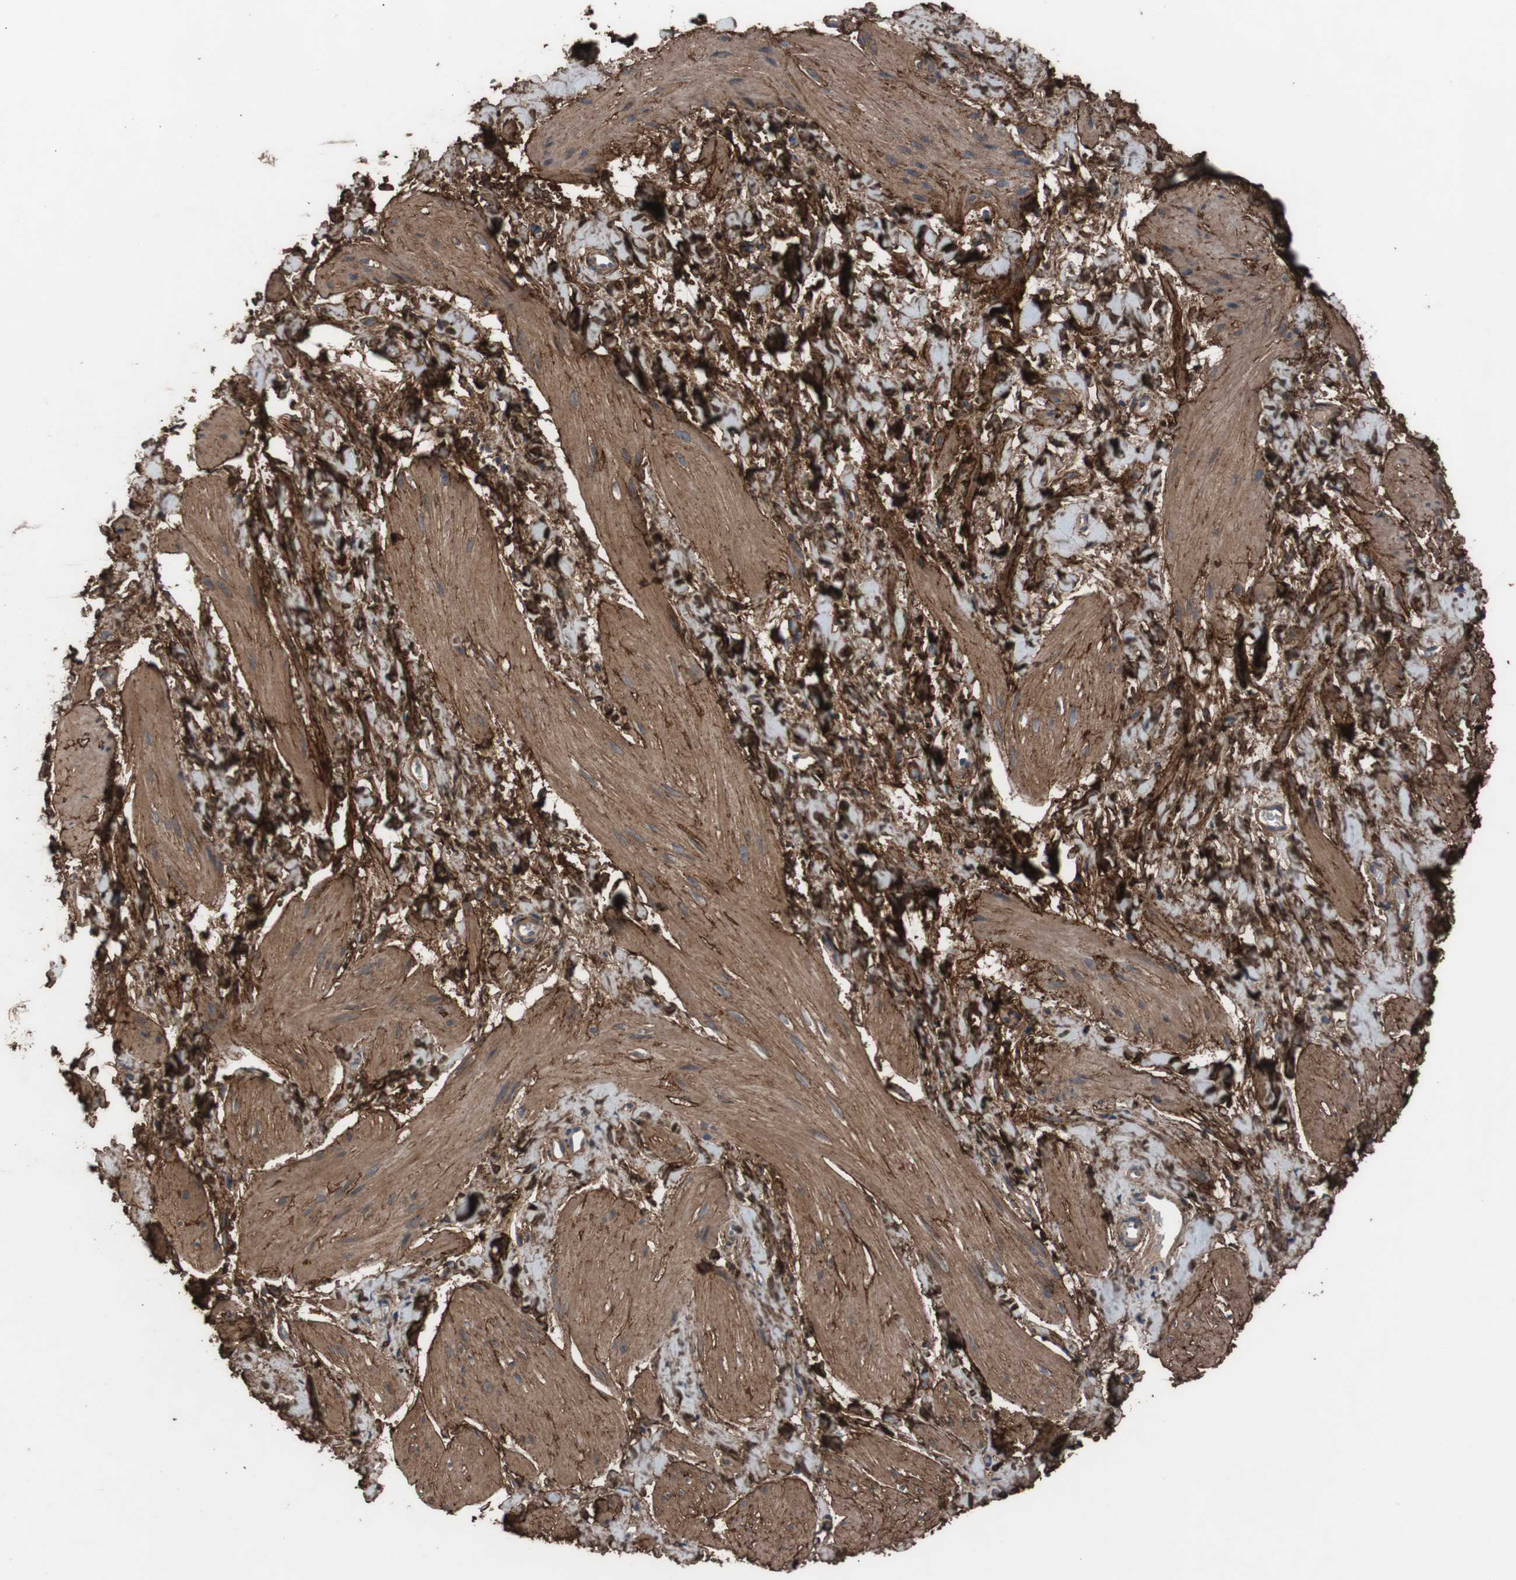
{"staining": {"intensity": "strong", "quantity": ">75%", "location": "cytoplasmic/membranous"}, "tissue": "smooth muscle", "cell_type": "Smooth muscle cells", "image_type": "normal", "snomed": [{"axis": "morphology", "description": "Normal tissue, NOS"}, {"axis": "topography", "description": "Smooth muscle"}], "caption": "This image displays immunohistochemistry staining of normal smooth muscle, with high strong cytoplasmic/membranous staining in about >75% of smooth muscle cells.", "gene": "COL6A2", "patient": {"sex": "male", "age": 16}}